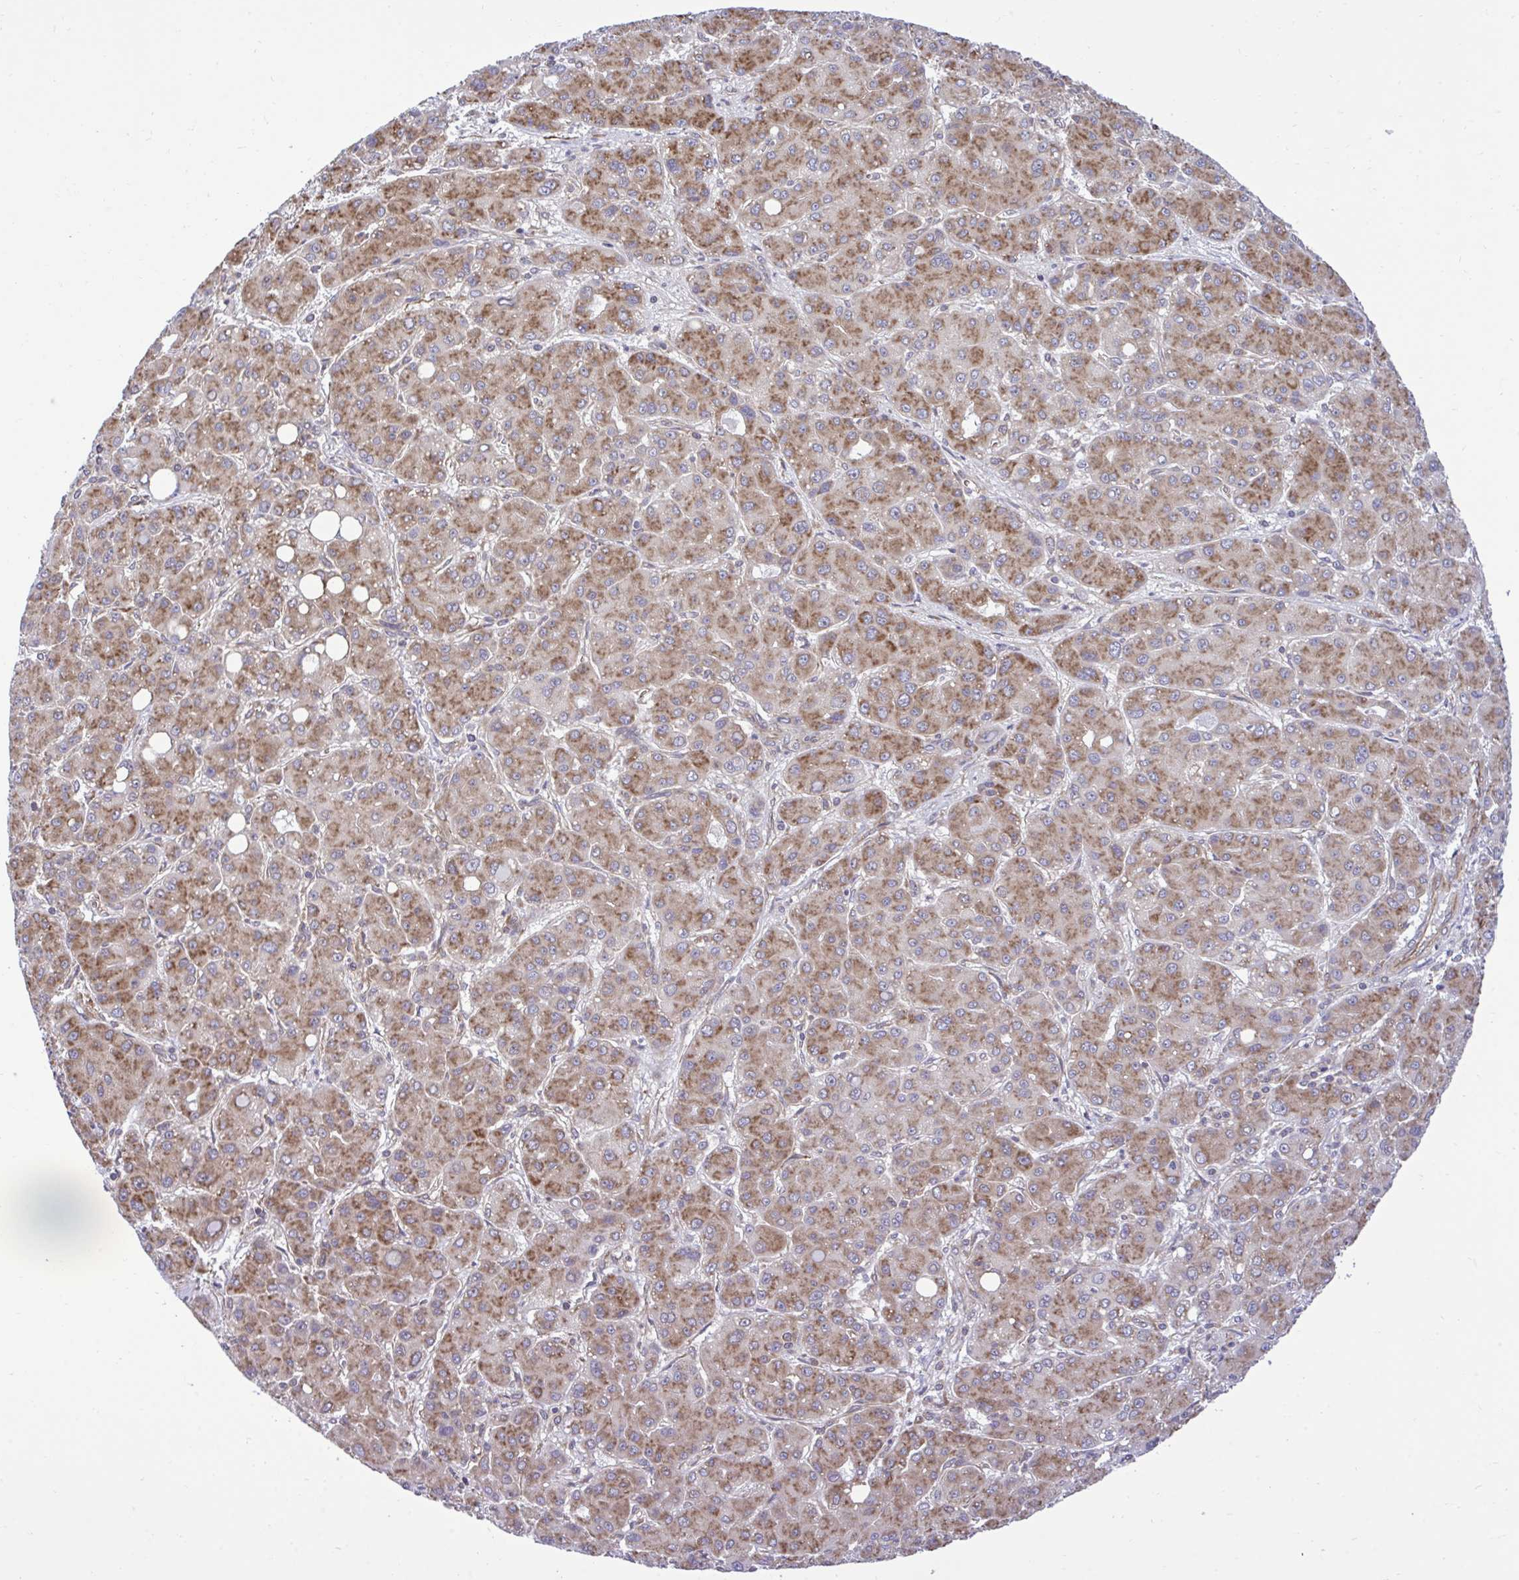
{"staining": {"intensity": "moderate", "quantity": ">75%", "location": "cytoplasmic/membranous"}, "tissue": "liver cancer", "cell_type": "Tumor cells", "image_type": "cancer", "snomed": [{"axis": "morphology", "description": "Carcinoma, Hepatocellular, NOS"}, {"axis": "topography", "description": "Liver"}], "caption": "A photomicrograph of human liver hepatocellular carcinoma stained for a protein demonstrates moderate cytoplasmic/membranous brown staining in tumor cells. The protein of interest is shown in brown color, while the nuclei are stained blue.", "gene": "RPS15", "patient": {"sex": "male", "age": 55}}